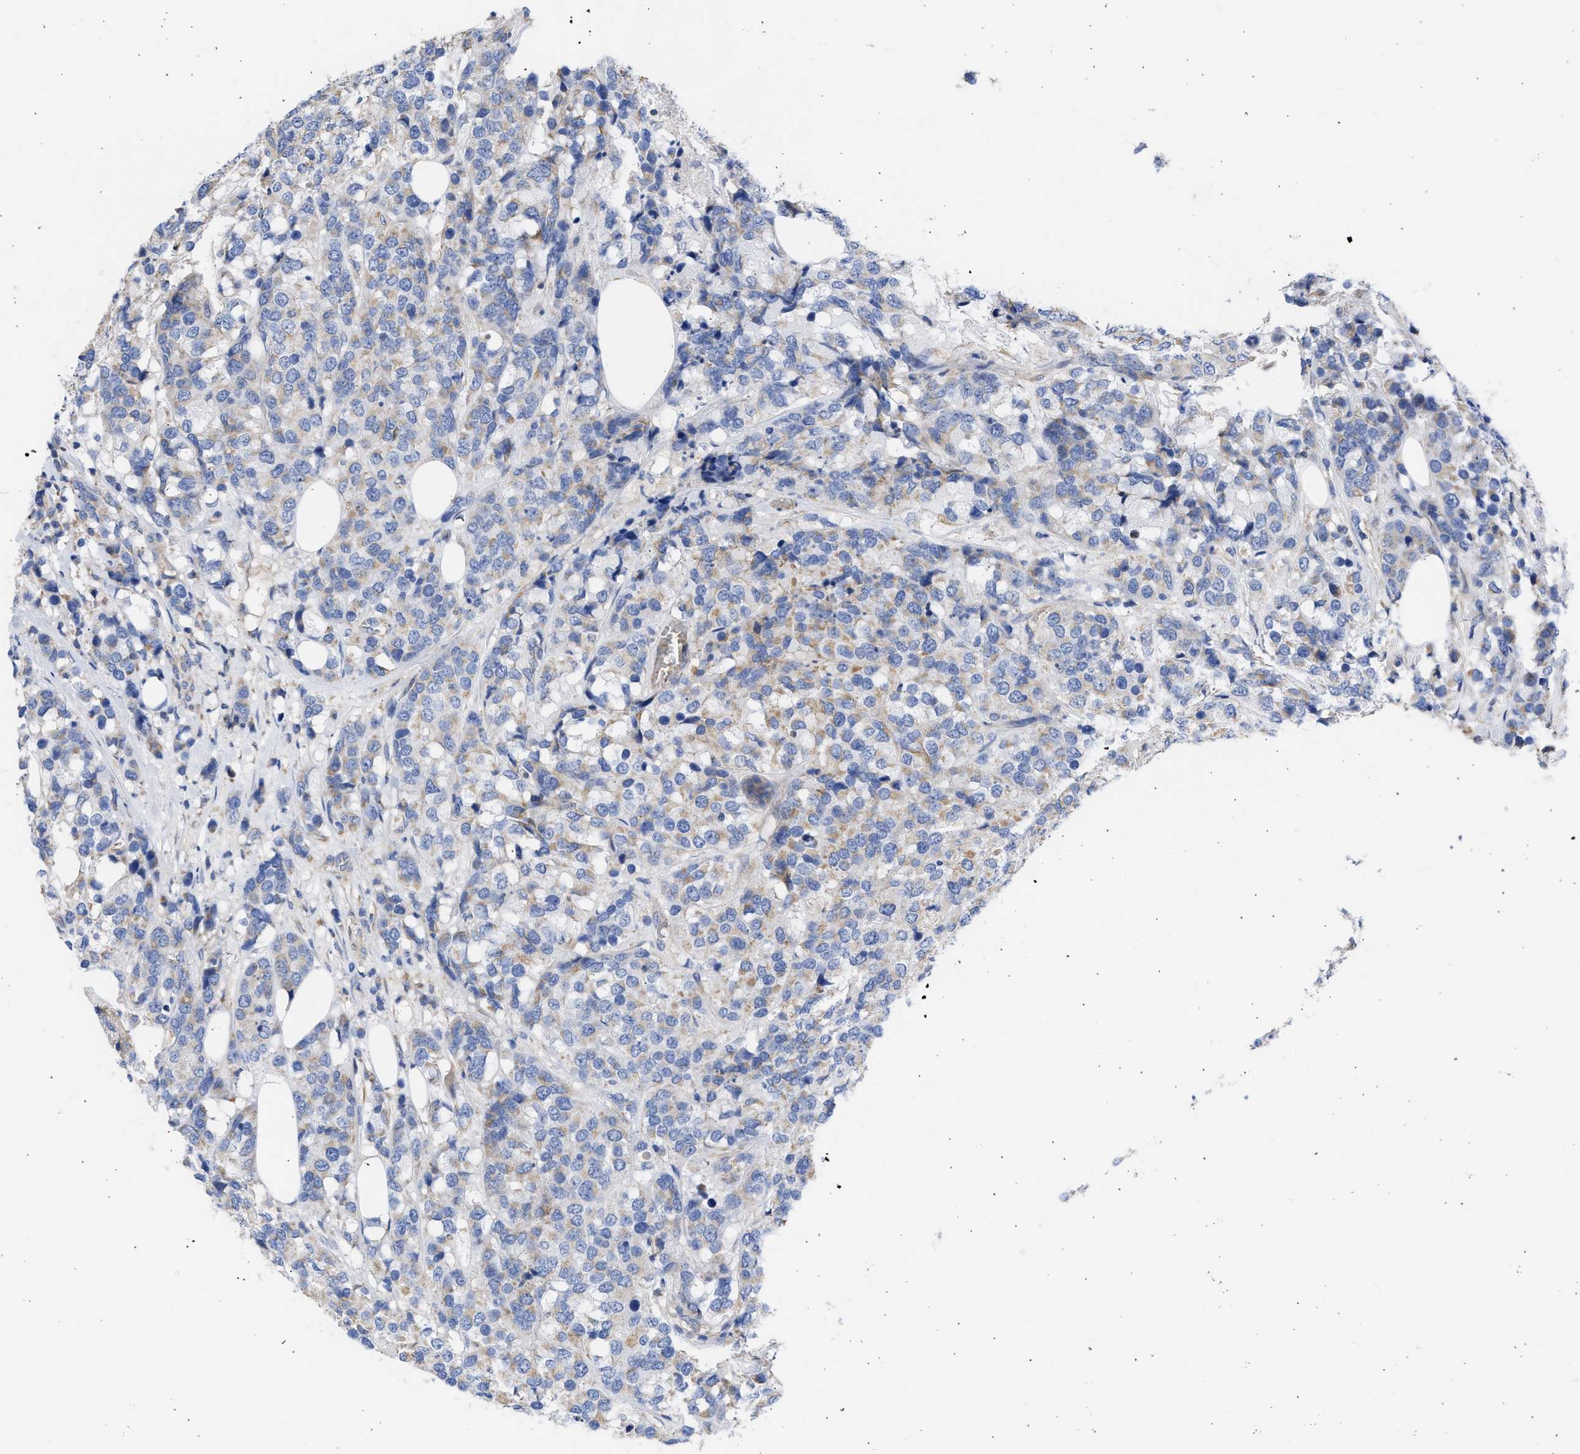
{"staining": {"intensity": "moderate", "quantity": "<25%", "location": "cytoplasmic/membranous"}, "tissue": "breast cancer", "cell_type": "Tumor cells", "image_type": "cancer", "snomed": [{"axis": "morphology", "description": "Lobular carcinoma"}, {"axis": "topography", "description": "Breast"}], "caption": "DAB immunohistochemical staining of human breast cancer exhibits moderate cytoplasmic/membranous protein positivity in about <25% of tumor cells. (Brightfield microscopy of DAB IHC at high magnification).", "gene": "BTG3", "patient": {"sex": "female", "age": 59}}